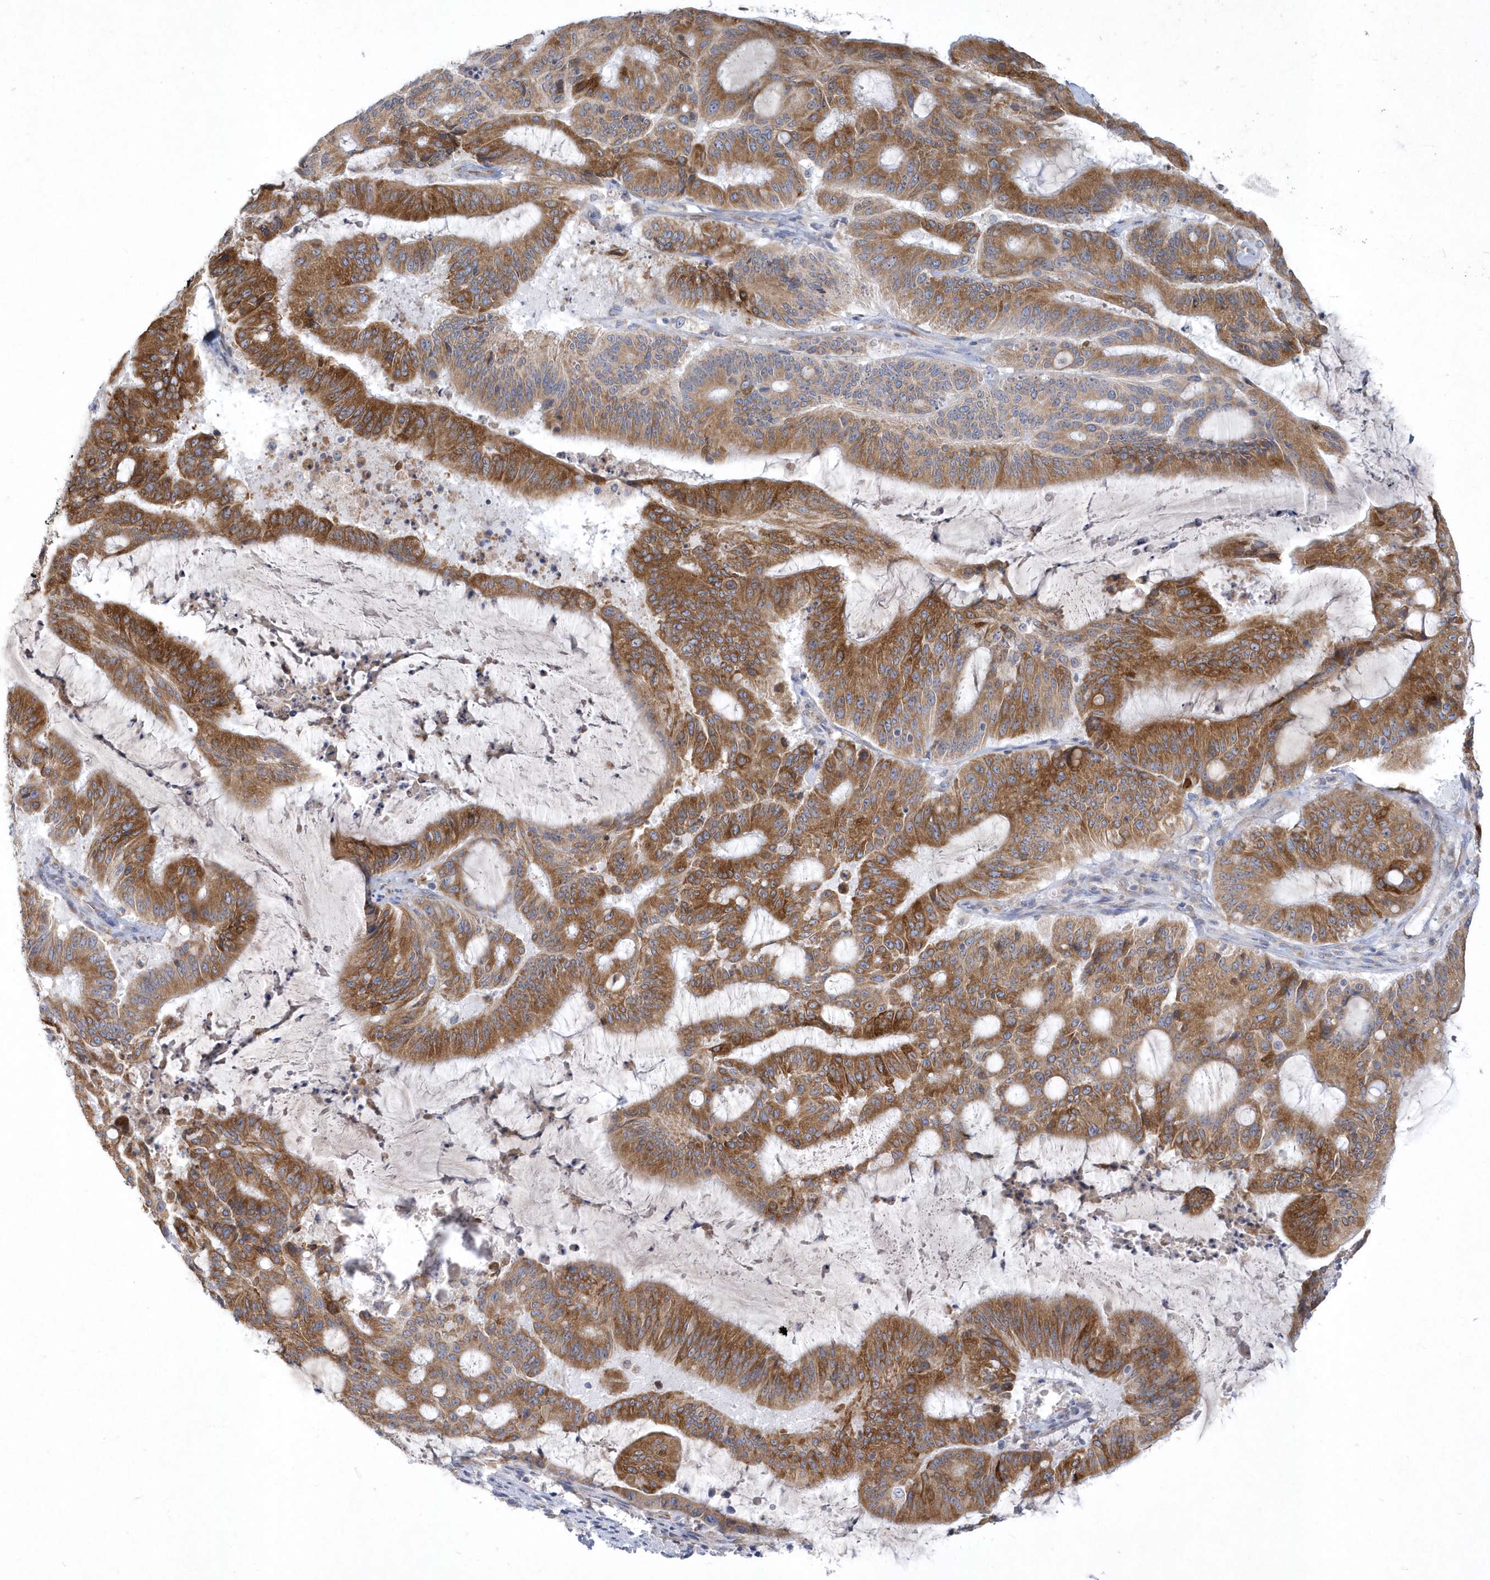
{"staining": {"intensity": "strong", "quantity": ">75%", "location": "cytoplasmic/membranous"}, "tissue": "liver cancer", "cell_type": "Tumor cells", "image_type": "cancer", "snomed": [{"axis": "morphology", "description": "Normal tissue, NOS"}, {"axis": "morphology", "description": "Cholangiocarcinoma"}, {"axis": "topography", "description": "Liver"}, {"axis": "topography", "description": "Peripheral nerve tissue"}], "caption": "DAB (3,3'-diaminobenzidine) immunohistochemical staining of liver cholangiocarcinoma shows strong cytoplasmic/membranous protein positivity in about >75% of tumor cells.", "gene": "DGAT1", "patient": {"sex": "female", "age": 73}}